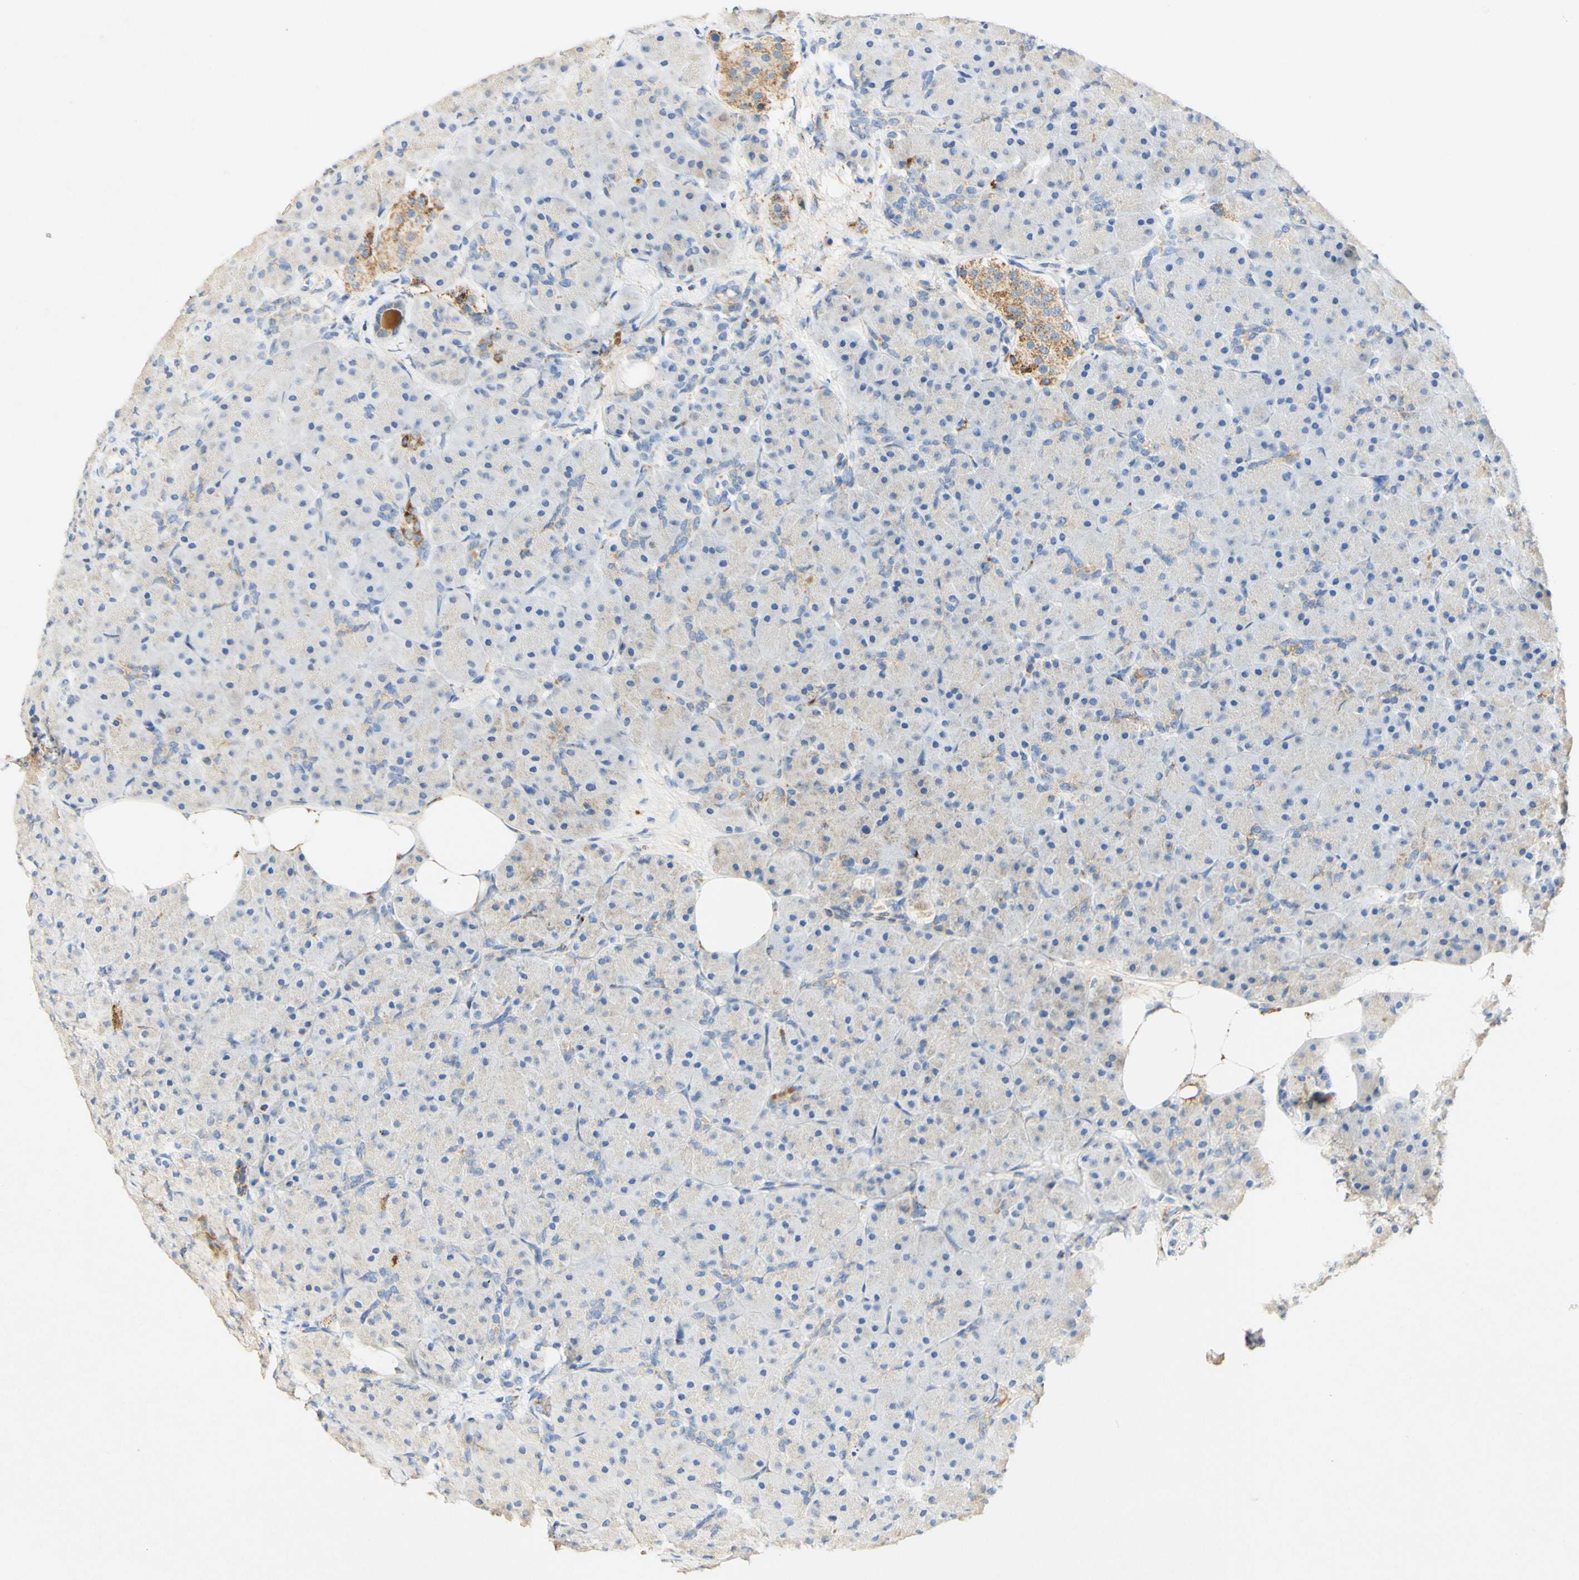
{"staining": {"intensity": "negative", "quantity": "none", "location": "none"}, "tissue": "pancreas", "cell_type": "Exocrine glandular cells", "image_type": "normal", "snomed": [{"axis": "morphology", "description": "Normal tissue, NOS"}, {"axis": "topography", "description": "Pancreas"}], "caption": "This is a micrograph of immunohistochemistry staining of benign pancreas, which shows no positivity in exocrine glandular cells.", "gene": "OXCT1", "patient": {"sex": "male", "age": 66}}